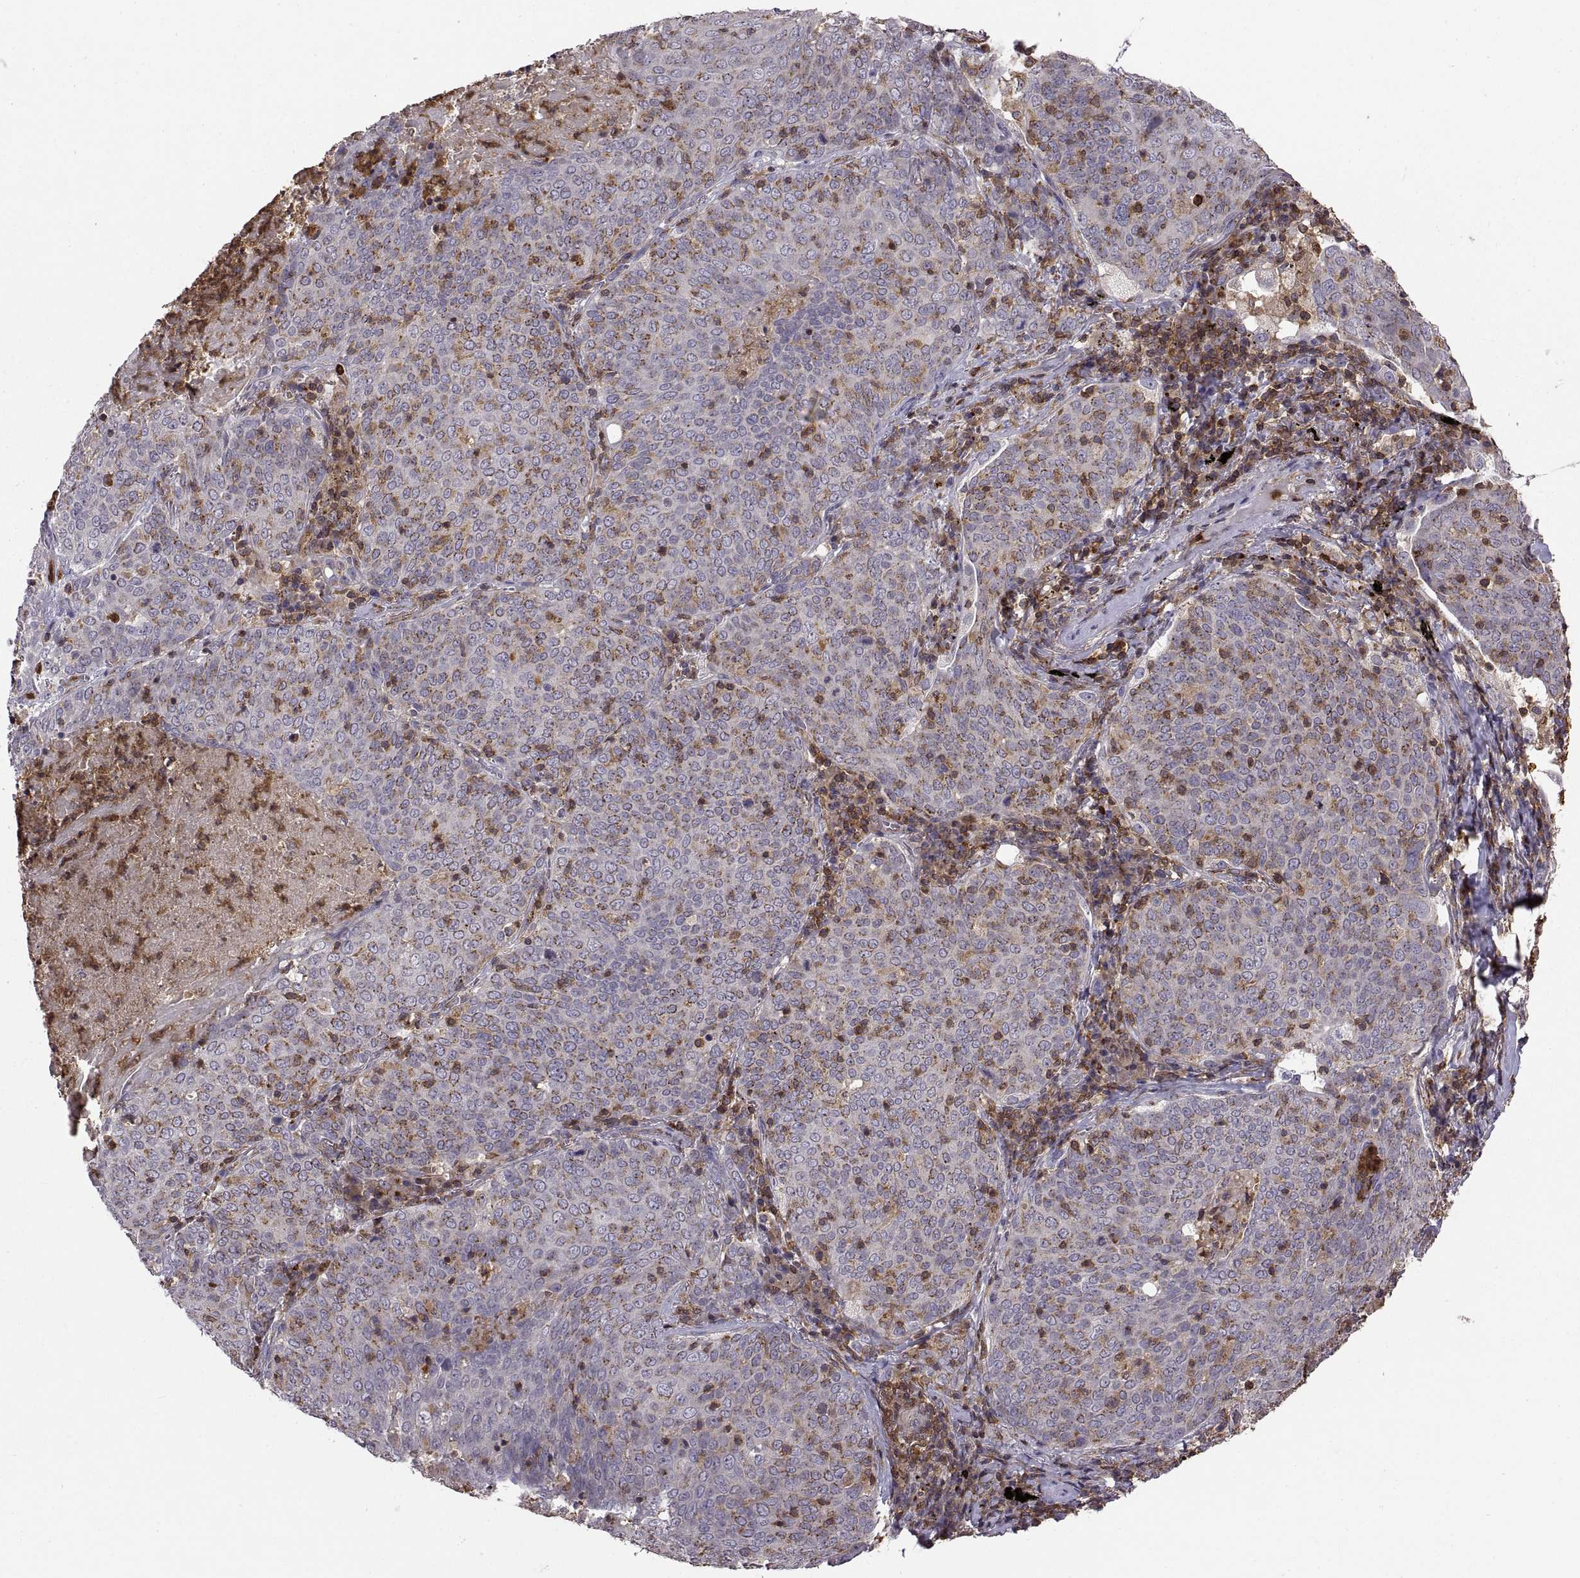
{"staining": {"intensity": "moderate", "quantity": "<25%", "location": "cytoplasmic/membranous"}, "tissue": "lung cancer", "cell_type": "Tumor cells", "image_type": "cancer", "snomed": [{"axis": "morphology", "description": "Squamous cell carcinoma, NOS"}, {"axis": "topography", "description": "Lung"}], "caption": "Lung cancer tissue displays moderate cytoplasmic/membranous positivity in about <25% of tumor cells, visualized by immunohistochemistry.", "gene": "ACAP1", "patient": {"sex": "male", "age": 82}}